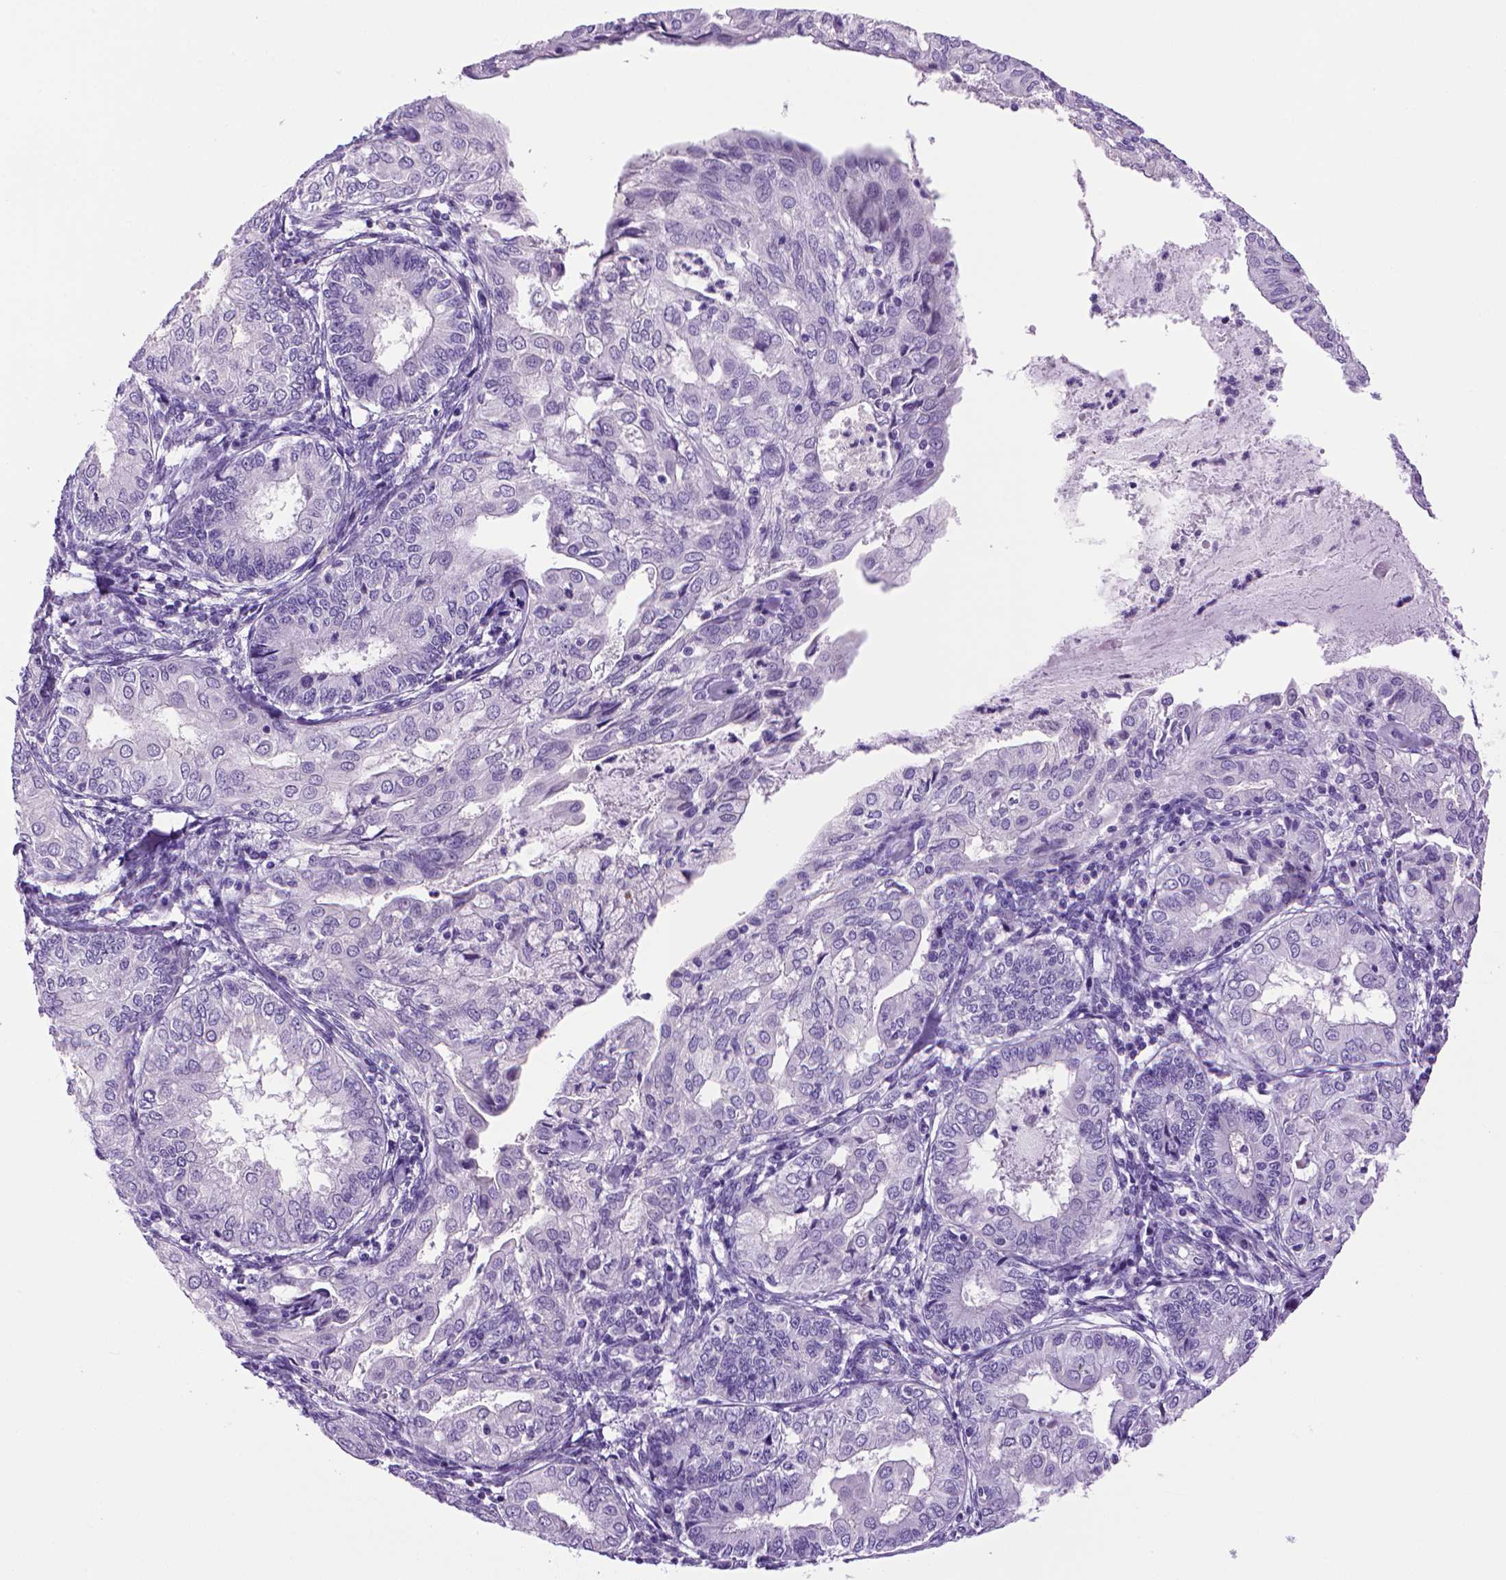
{"staining": {"intensity": "negative", "quantity": "none", "location": "none"}, "tissue": "endometrial cancer", "cell_type": "Tumor cells", "image_type": "cancer", "snomed": [{"axis": "morphology", "description": "Adenocarcinoma, NOS"}, {"axis": "topography", "description": "Endometrium"}], "caption": "Adenocarcinoma (endometrial) stained for a protein using immunohistochemistry (IHC) displays no expression tumor cells.", "gene": "SGCG", "patient": {"sex": "female", "age": 68}}